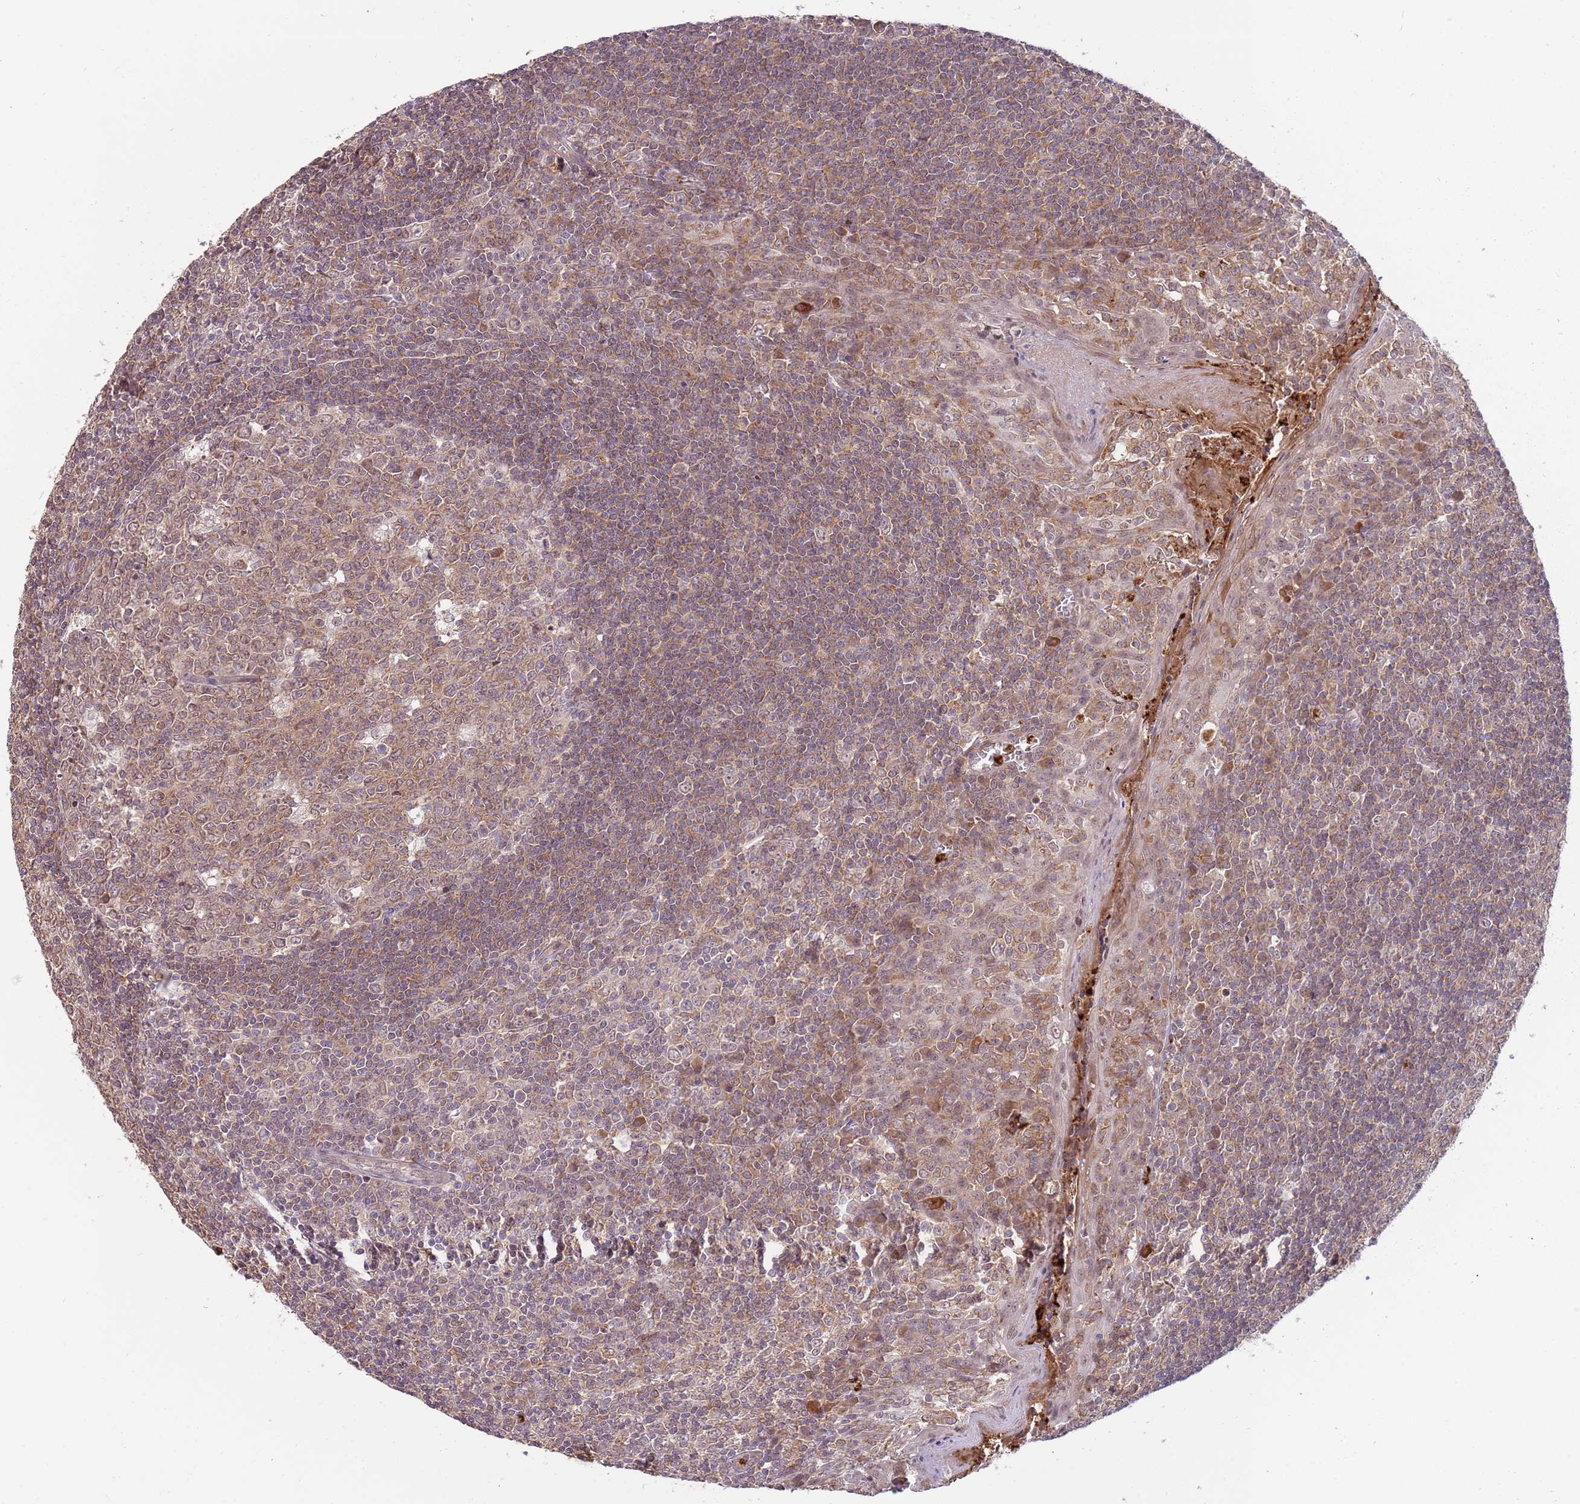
{"staining": {"intensity": "moderate", "quantity": "25%-75%", "location": "cytoplasmic/membranous"}, "tissue": "tonsil", "cell_type": "Germinal center cells", "image_type": "normal", "snomed": [{"axis": "morphology", "description": "Normal tissue, NOS"}, {"axis": "topography", "description": "Tonsil"}], "caption": "Tonsil stained with immunohistochemistry (IHC) shows moderate cytoplasmic/membranous expression in about 25%-75% of germinal center cells. The staining was performed using DAB (3,3'-diaminobenzidine) to visualize the protein expression in brown, while the nuclei were stained in blue with hematoxylin (Magnification: 20x).", "gene": "NBPF4", "patient": {"sex": "male", "age": 27}}